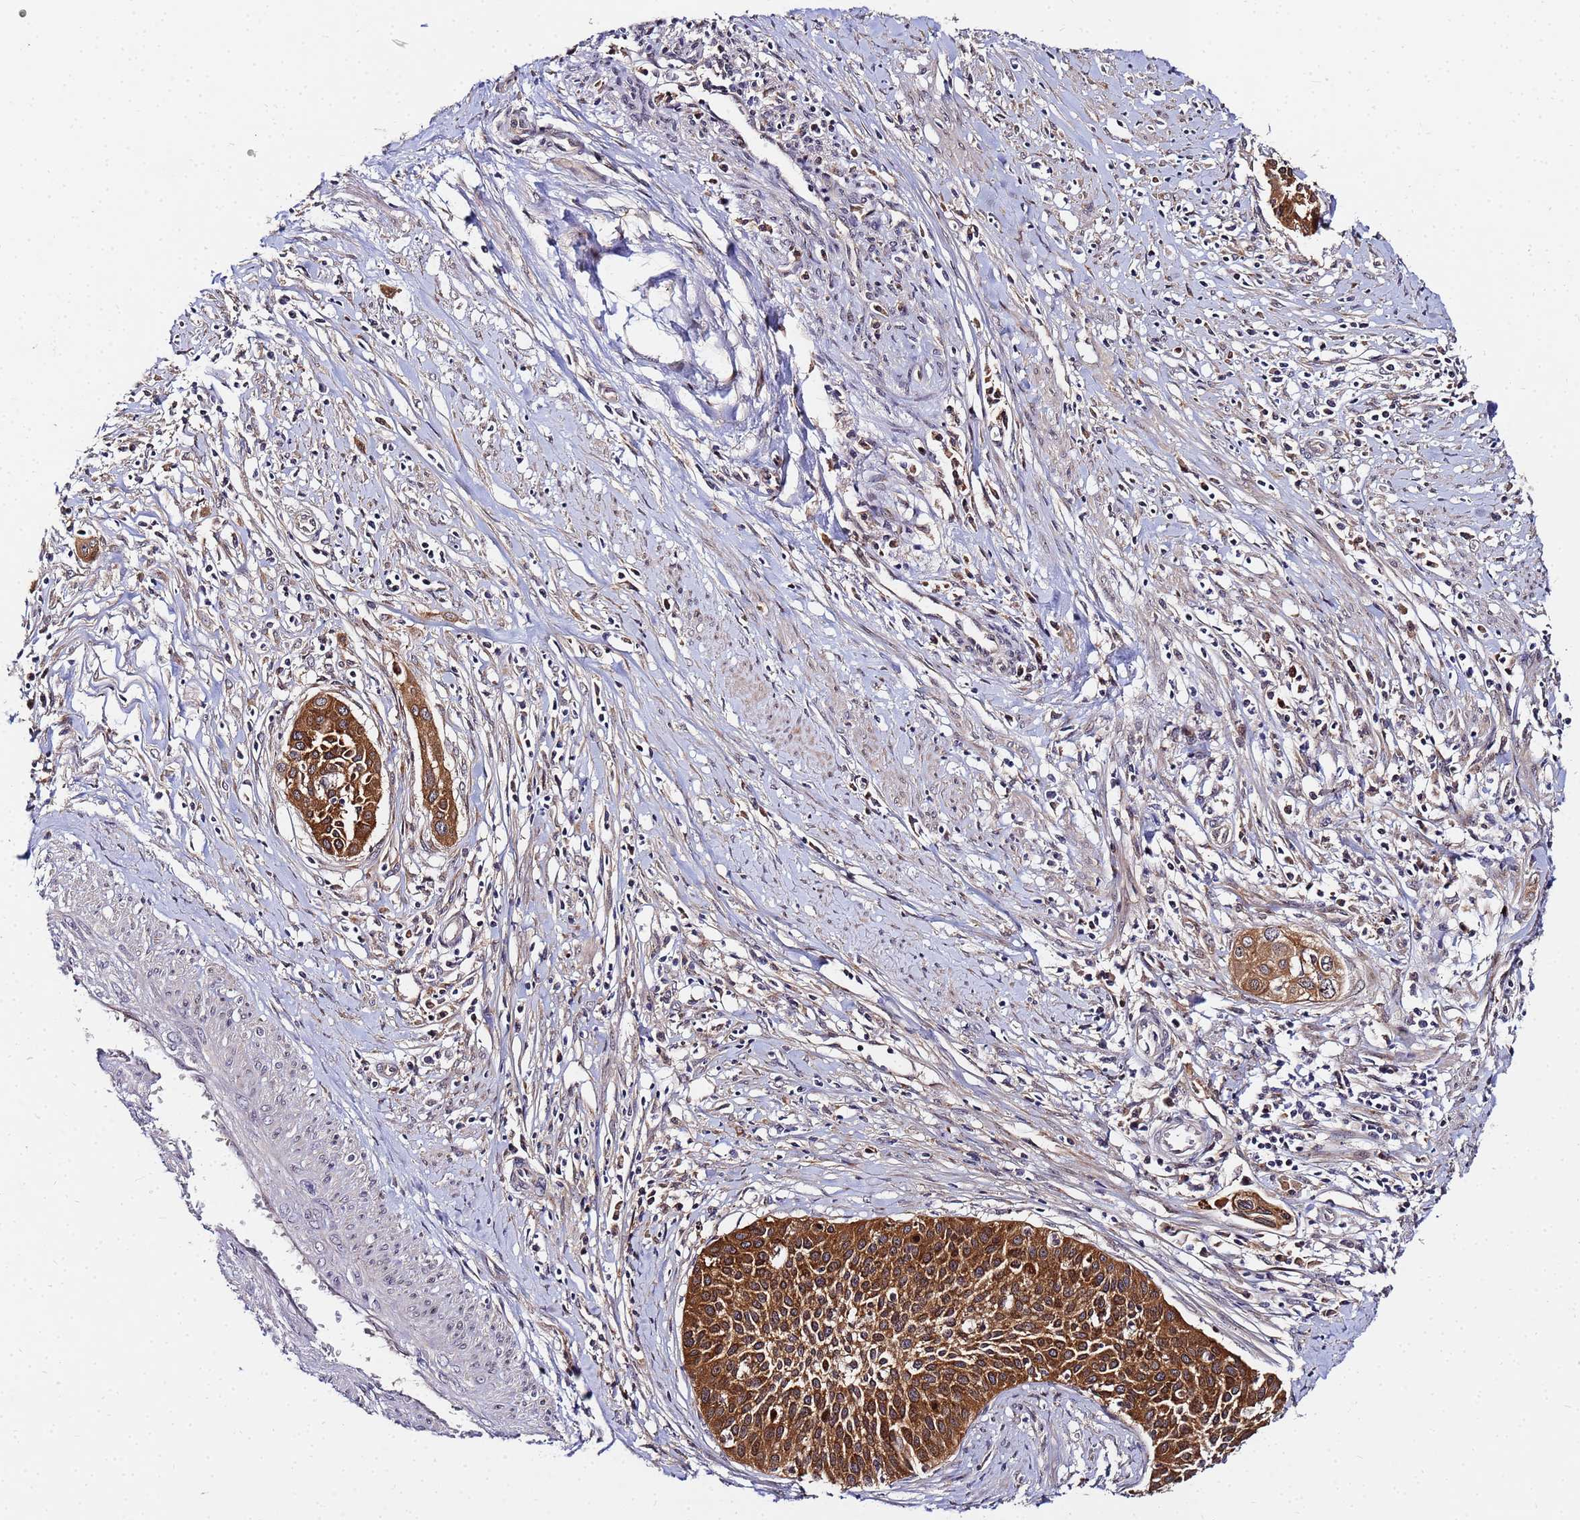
{"staining": {"intensity": "strong", "quantity": ">75%", "location": "cytoplasmic/membranous"}, "tissue": "cervical cancer", "cell_type": "Tumor cells", "image_type": "cancer", "snomed": [{"axis": "morphology", "description": "Squamous cell carcinoma, NOS"}, {"axis": "topography", "description": "Cervix"}], "caption": "Cervical cancer (squamous cell carcinoma) stained with DAB (3,3'-diaminobenzidine) immunohistochemistry (IHC) demonstrates high levels of strong cytoplasmic/membranous positivity in approximately >75% of tumor cells.", "gene": "UNC93B1", "patient": {"sex": "female", "age": 34}}